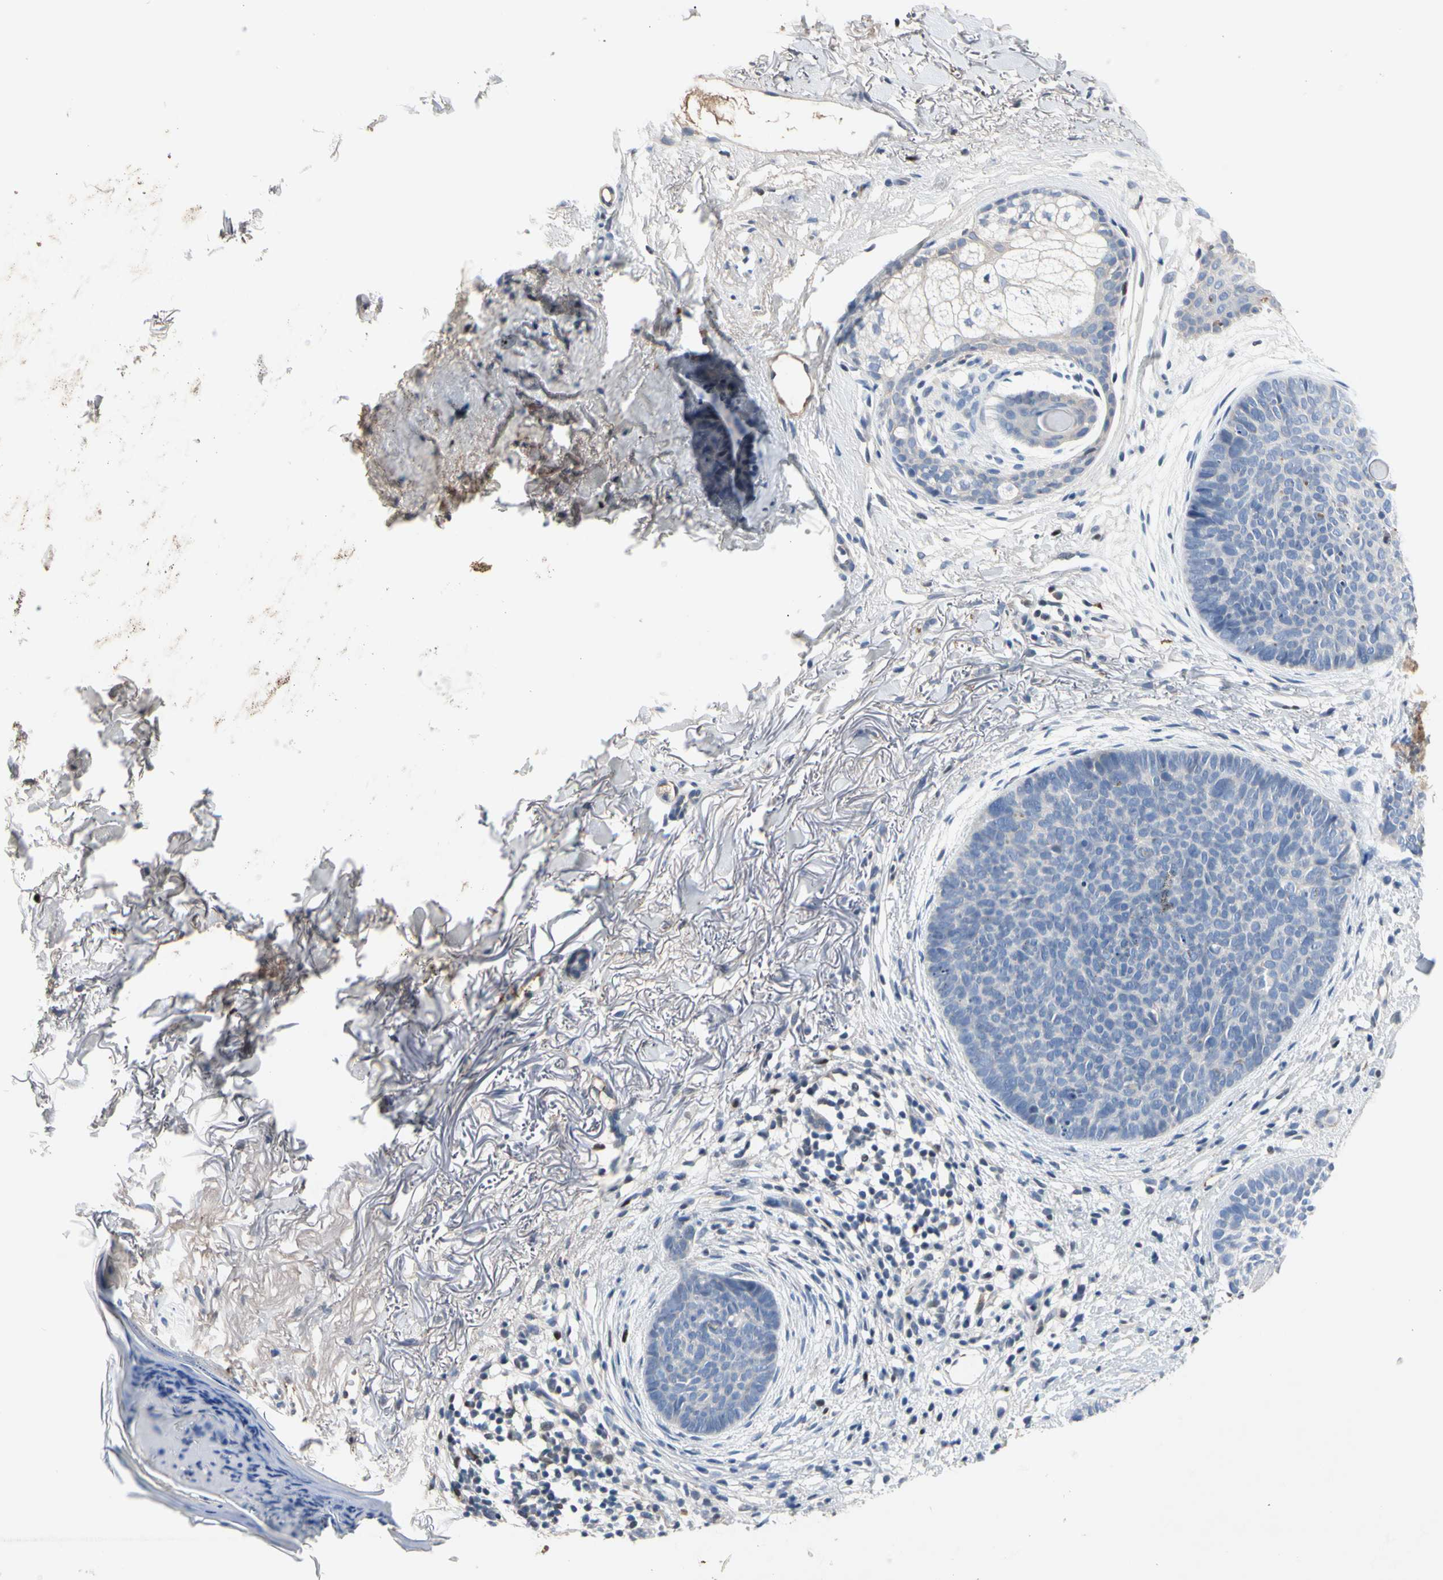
{"staining": {"intensity": "negative", "quantity": "none", "location": "none"}, "tissue": "skin cancer", "cell_type": "Tumor cells", "image_type": "cancer", "snomed": [{"axis": "morphology", "description": "Basal cell carcinoma"}, {"axis": "topography", "description": "Skin"}], "caption": "High power microscopy micrograph of an immunohistochemistry photomicrograph of skin basal cell carcinoma, revealing no significant expression in tumor cells.", "gene": "ECRG4", "patient": {"sex": "female", "age": 70}}